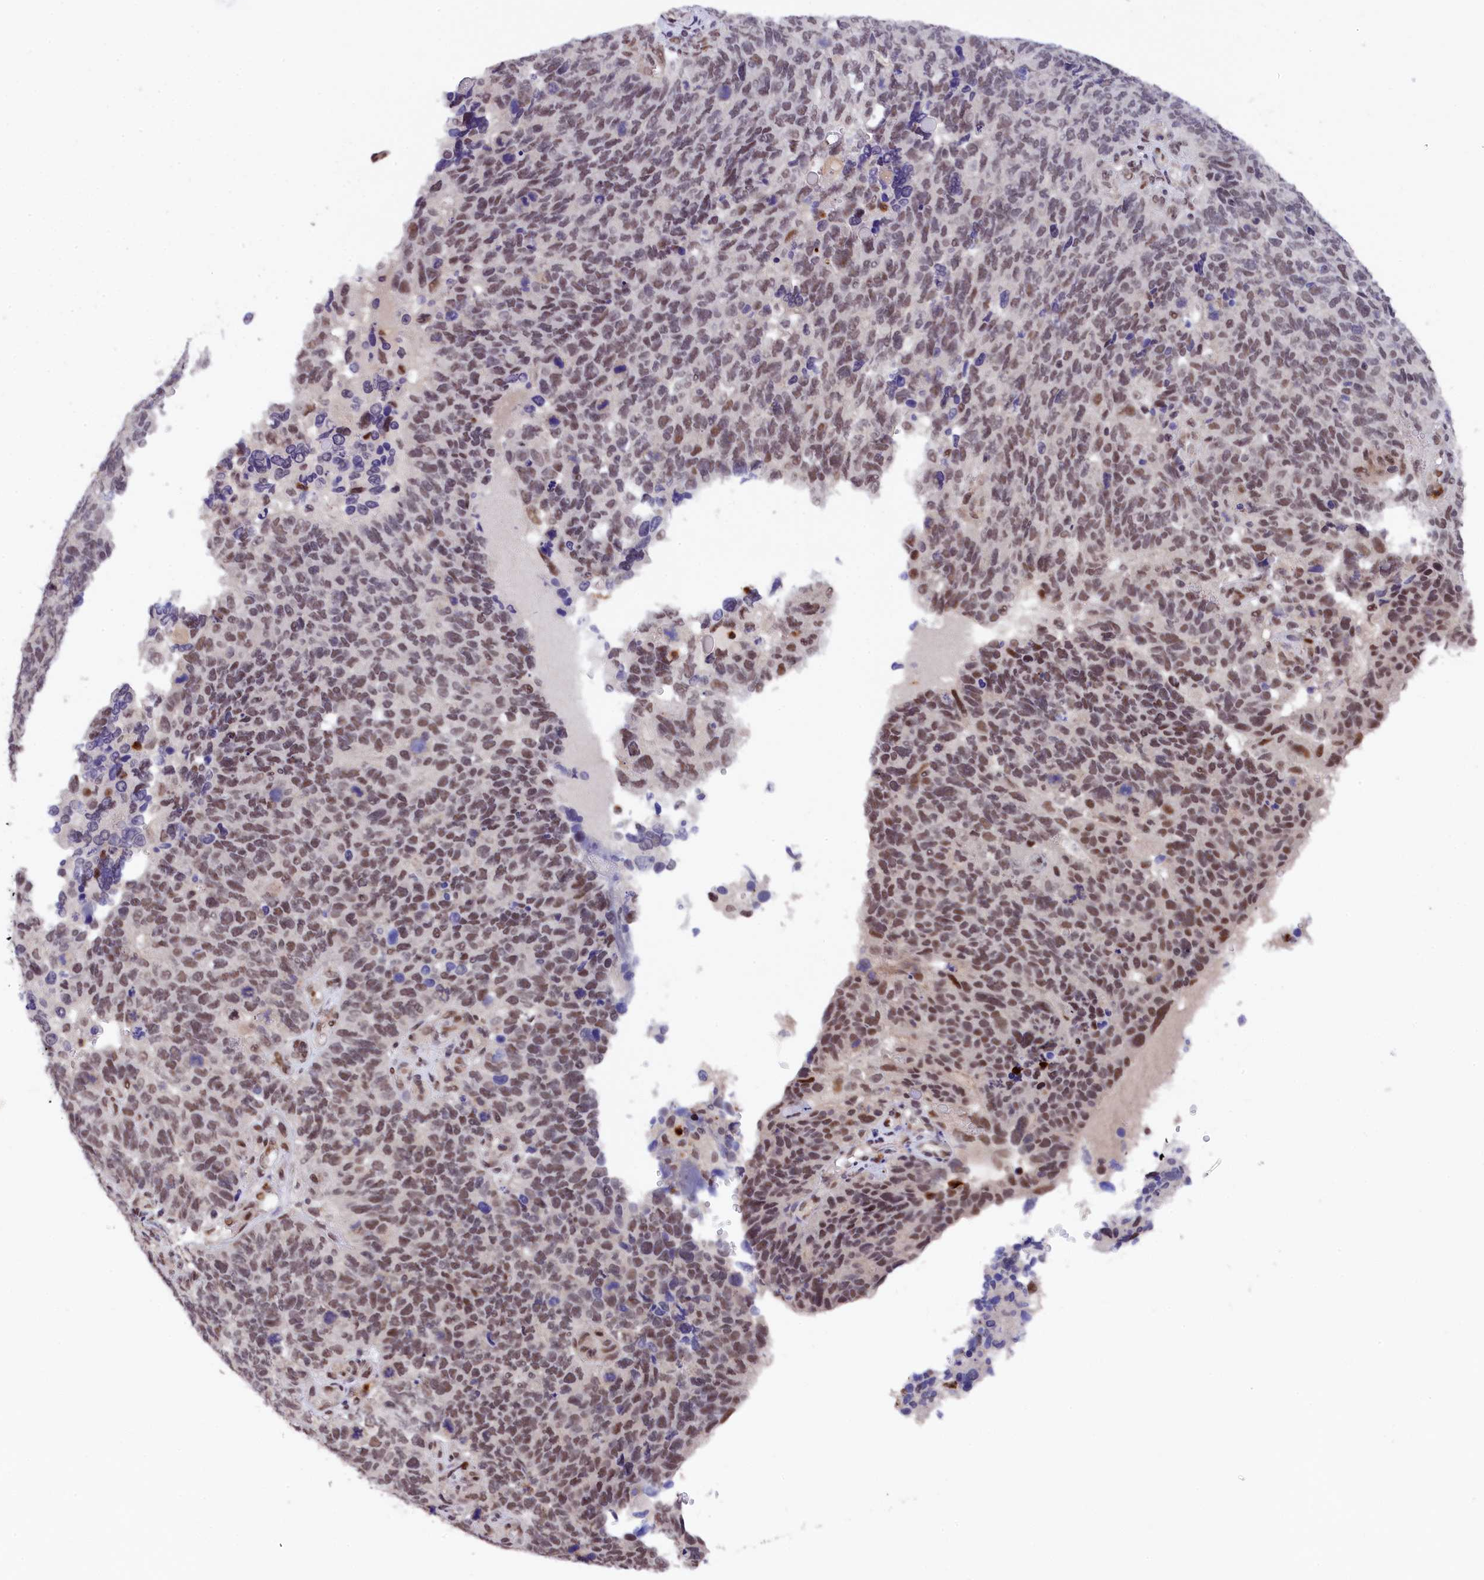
{"staining": {"intensity": "moderate", "quantity": "25%-75%", "location": "nuclear"}, "tissue": "endometrial cancer", "cell_type": "Tumor cells", "image_type": "cancer", "snomed": [{"axis": "morphology", "description": "Adenocarcinoma, NOS"}, {"axis": "topography", "description": "Endometrium"}], "caption": "Human endometrial adenocarcinoma stained with a protein marker shows moderate staining in tumor cells.", "gene": "ADIG", "patient": {"sex": "female", "age": 66}}